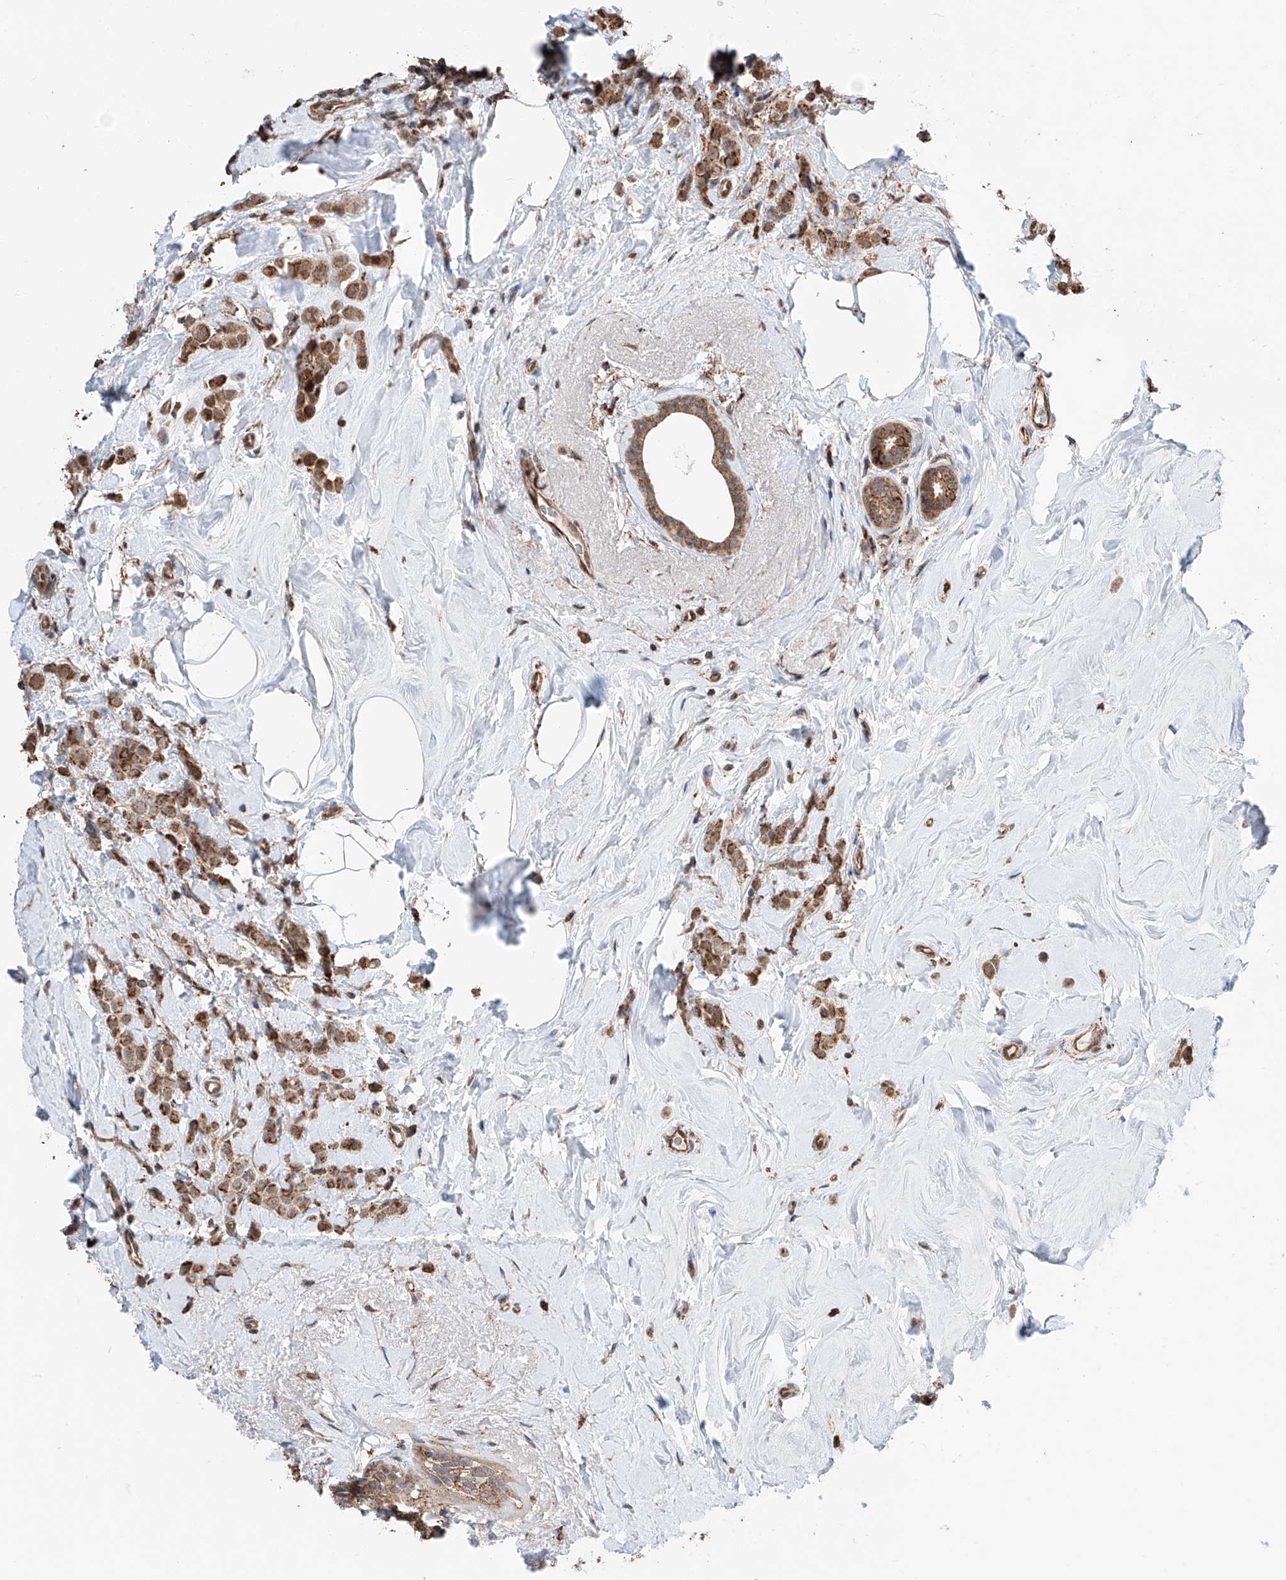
{"staining": {"intensity": "moderate", "quantity": ">75%", "location": "cytoplasmic/membranous"}, "tissue": "breast cancer", "cell_type": "Tumor cells", "image_type": "cancer", "snomed": [{"axis": "morphology", "description": "Lobular carcinoma"}, {"axis": "topography", "description": "Breast"}], "caption": "Brown immunohistochemical staining in breast lobular carcinoma exhibits moderate cytoplasmic/membranous positivity in approximately >75% of tumor cells. (DAB (3,3'-diaminobenzidine) IHC with brightfield microscopy, high magnification).", "gene": "ZNF445", "patient": {"sex": "female", "age": 47}}